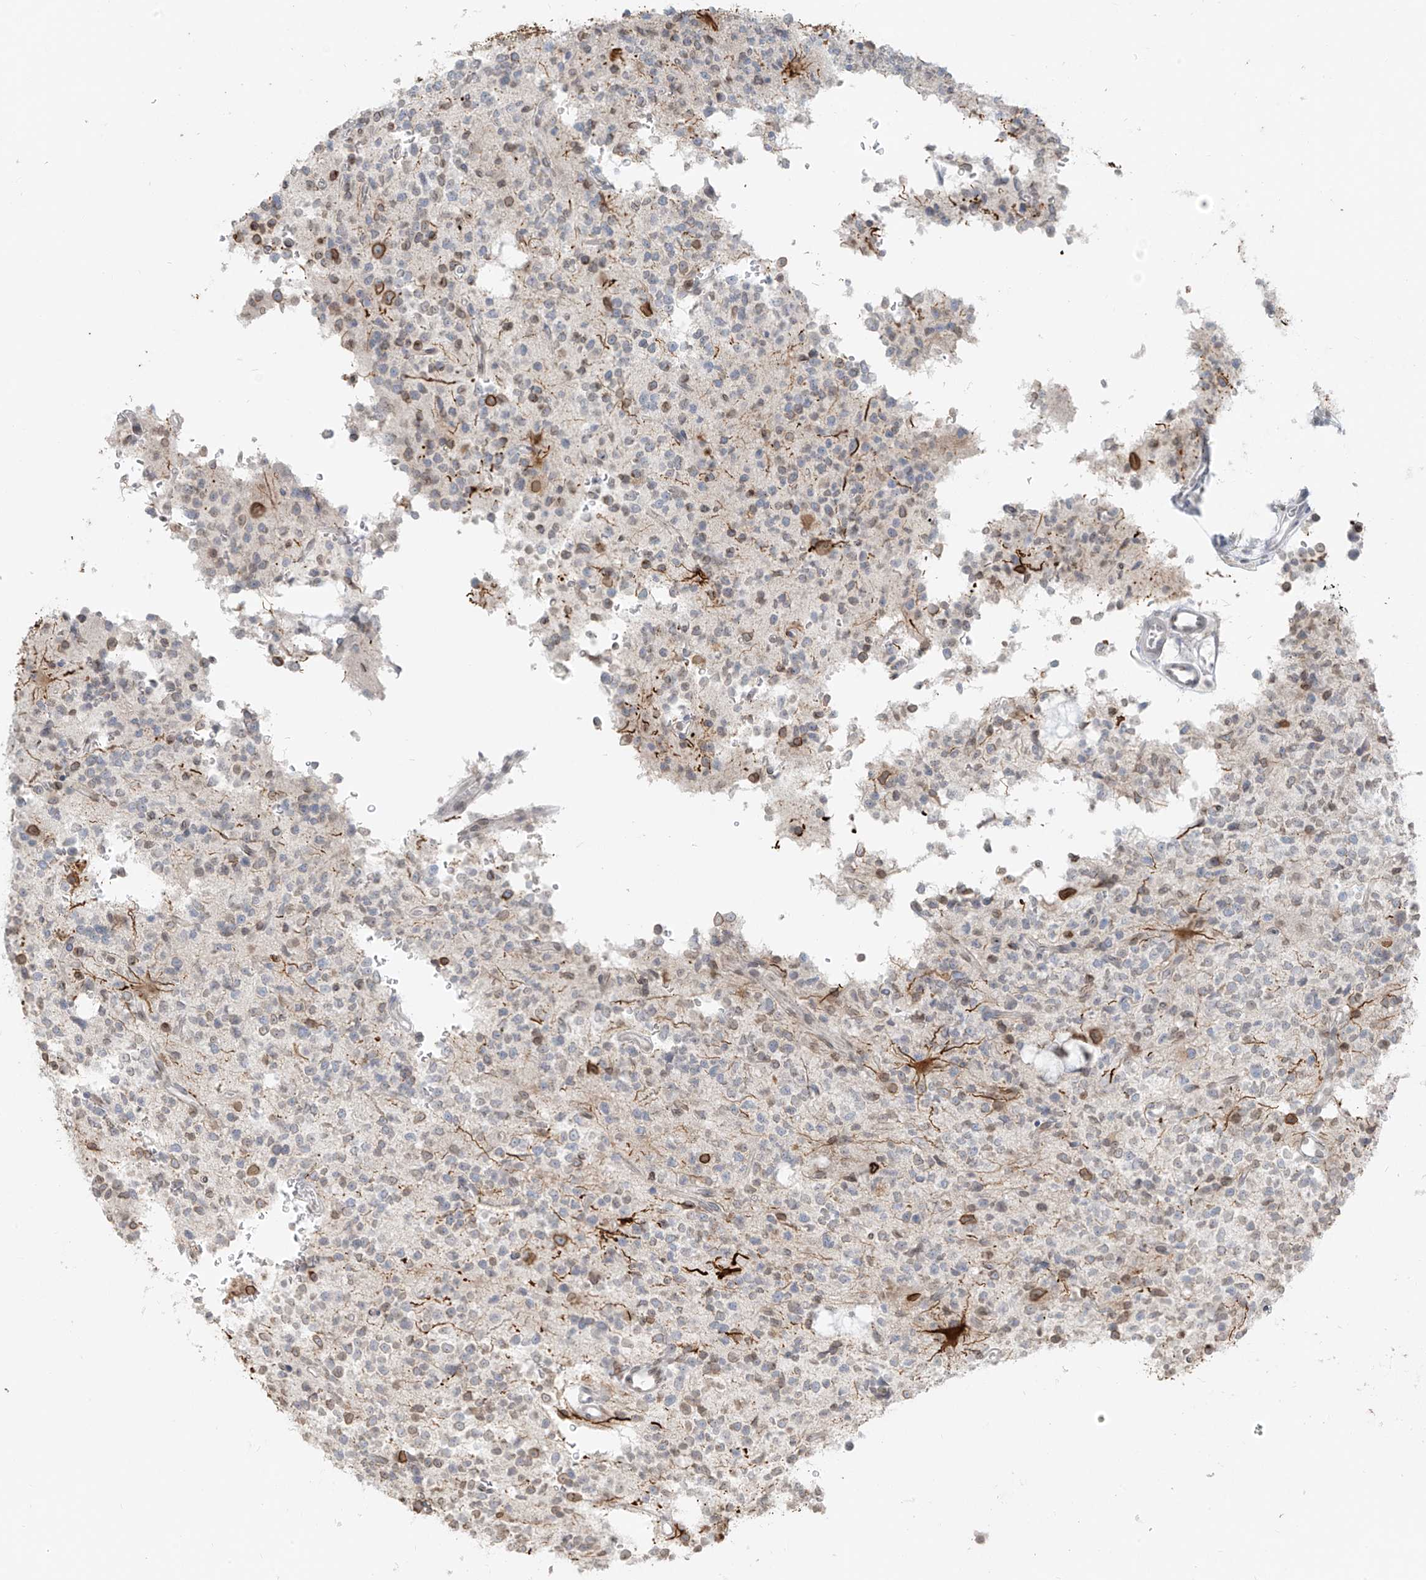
{"staining": {"intensity": "negative", "quantity": "none", "location": "none"}, "tissue": "glioma", "cell_type": "Tumor cells", "image_type": "cancer", "snomed": [{"axis": "morphology", "description": "Glioma, malignant, High grade"}, {"axis": "topography", "description": "Brain"}], "caption": "The micrograph shows no staining of tumor cells in glioma.", "gene": "OSBPL7", "patient": {"sex": "female", "age": 62}}